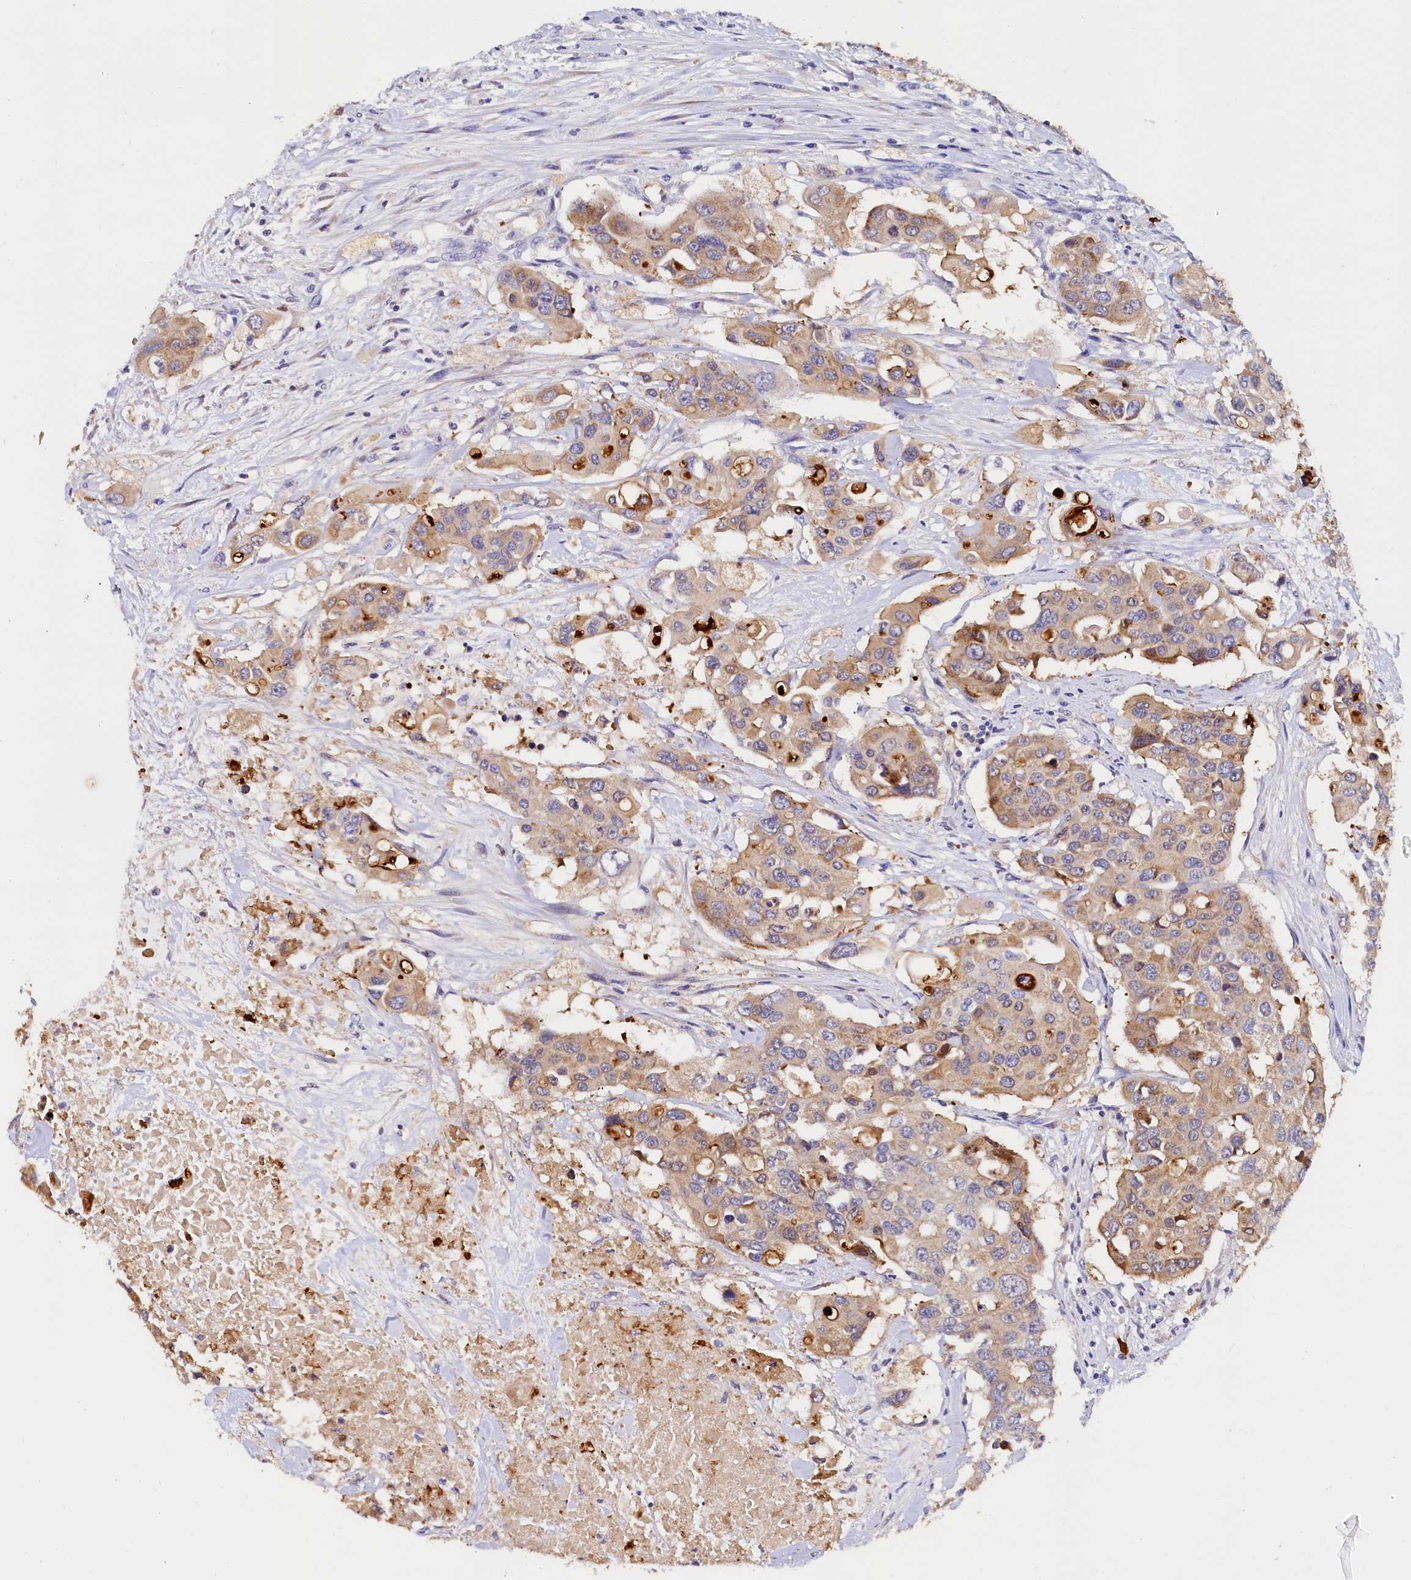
{"staining": {"intensity": "weak", "quantity": "25%-75%", "location": "cytoplasmic/membranous"}, "tissue": "colorectal cancer", "cell_type": "Tumor cells", "image_type": "cancer", "snomed": [{"axis": "morphology", "description": "Adenocarcinoma, NOS"}, {"axis": "topography", "description": "Colon"}], "caption": "Colorectal cancer (adenocarcinoma) stained for a protein shows weak cytoplasmic/membranous positivity in tumor cells.", "gene": "EPS8L2", "patient": {"sex": "male", "age": 77}}